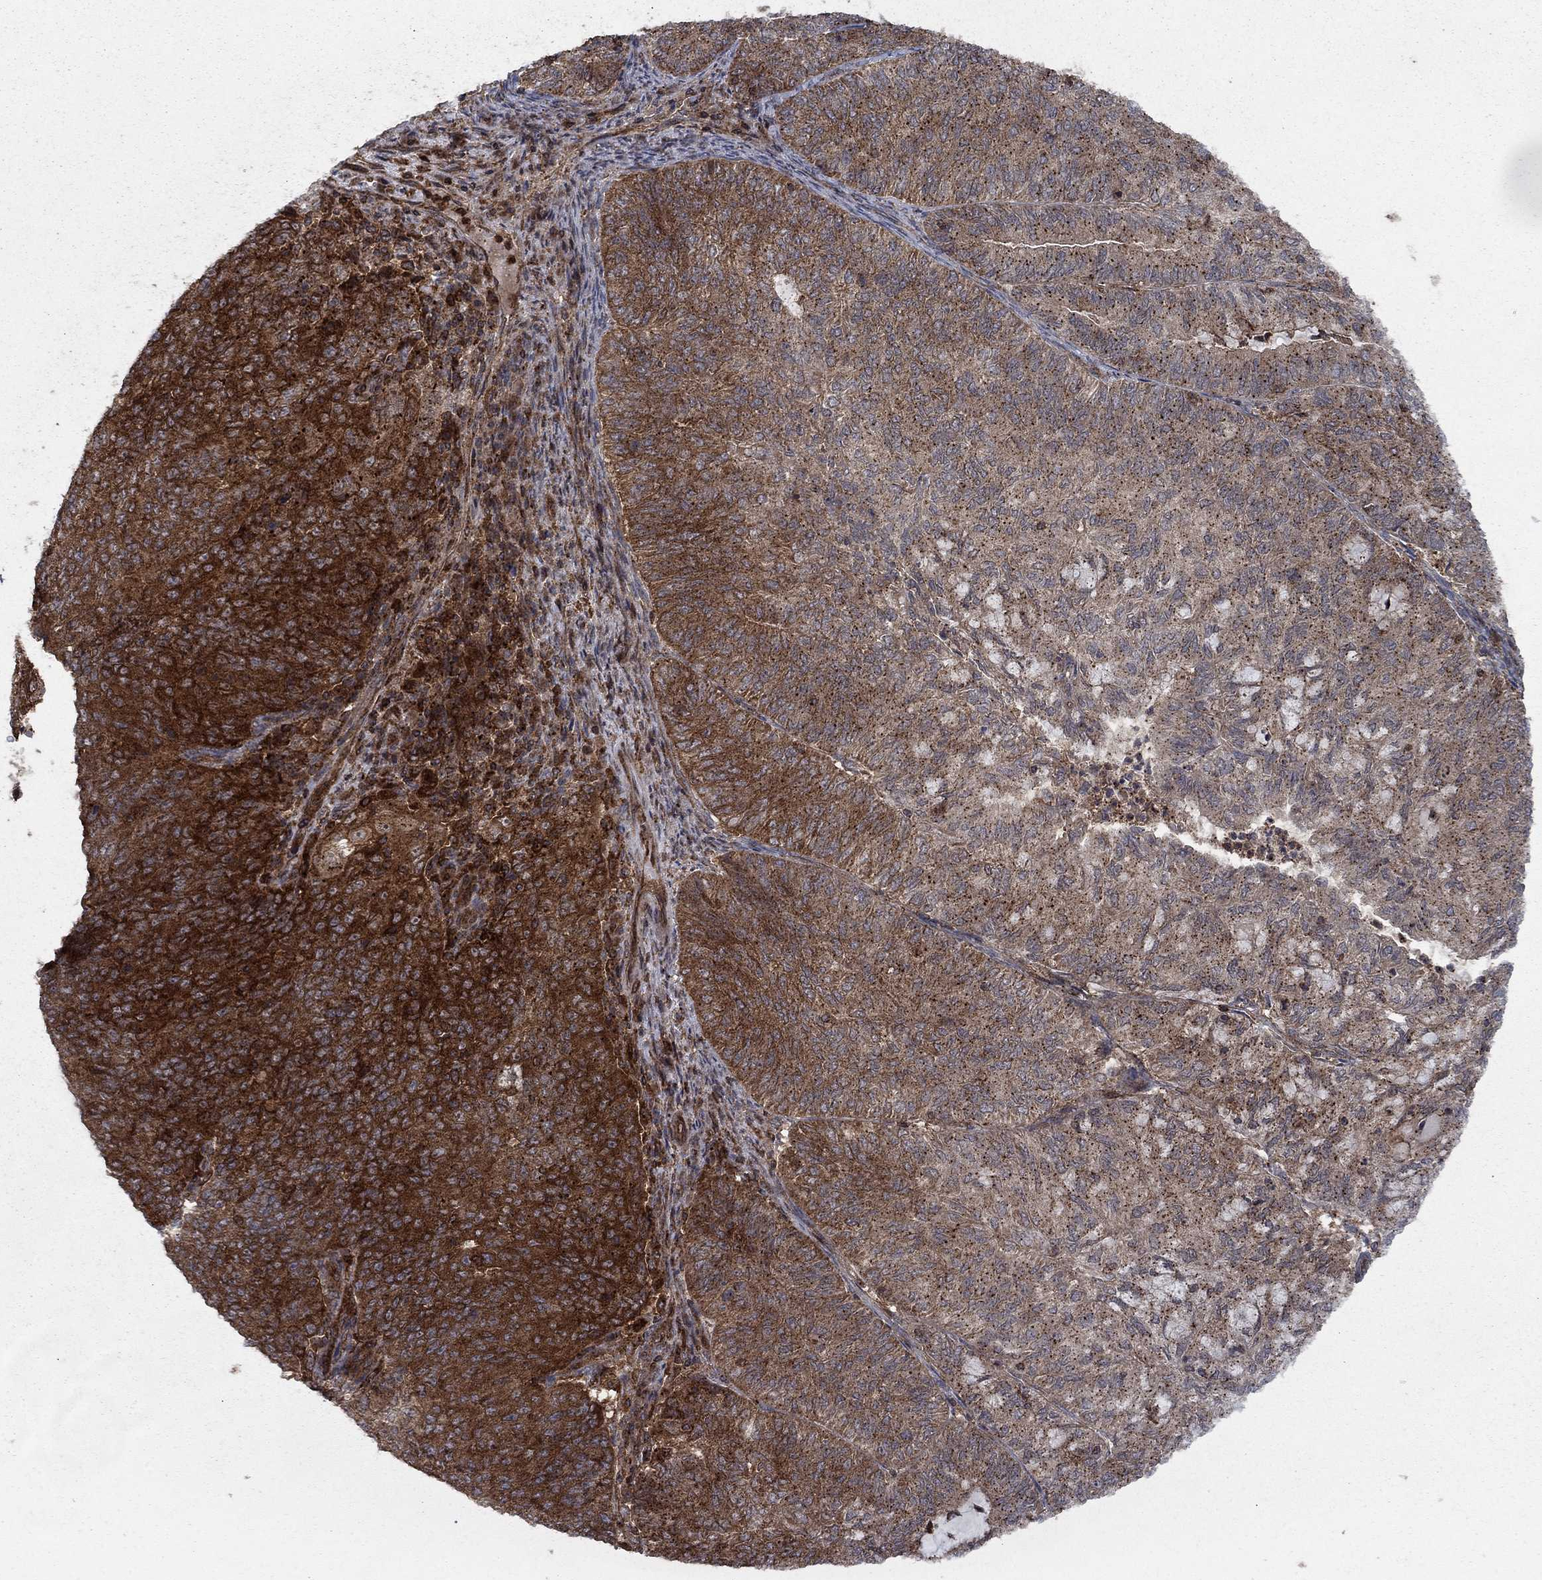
{"staining": {"intensity": "strong", "quantity": "25%-75%", "location": "cytoplasmic/membranous"}, "tissue": "endometrial cancer", "cell_type": "Tumor cells", "image_type": "cancer", "snomed": [{"axis": "morphology", "description": "Adenocarcinoma, NOS"}, {"axis": "topography", "description": "Endometrium"}], "caption": "A histopathology image showing strong cytoplasmic/membranous staining in about 25%-75% of tumor cells in endometrial cancer (adenocarcinoma), as visualized by brown immunohistochemical staining.", "gene": "IFI35", "patient": {"sex": "female", "age": 82}}